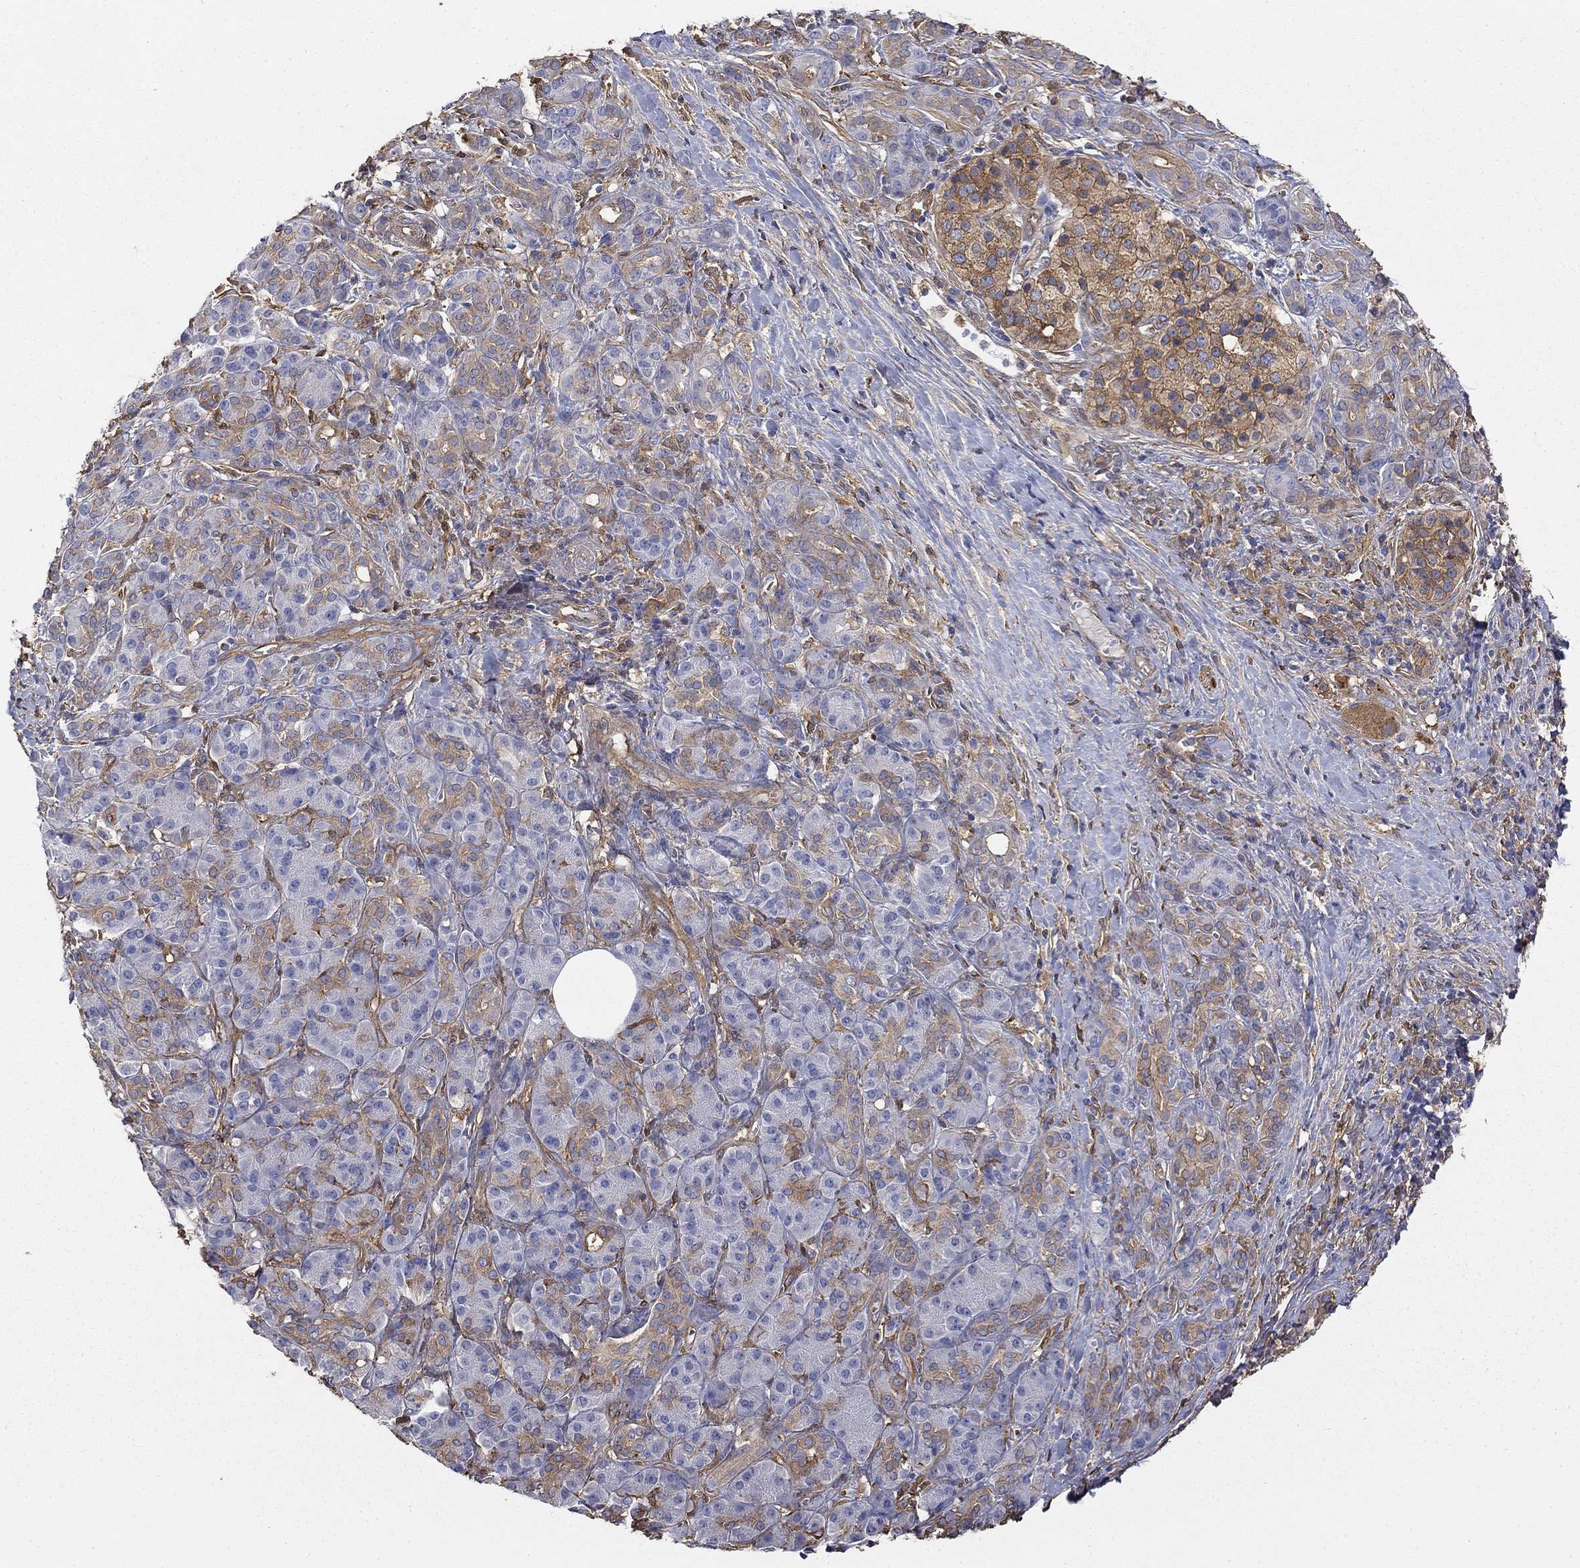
{"staining": {"intensity": "weak", "quantity": "25%-75%", "location": "cytoplasmic/membranous"}, "tissue": "pancreatic cancer", "cell_type": "Tumor cells", "image_type": "cancer", "snomed": [{"axis": "morphology", "description": "Adenocarcinoma, NOS"}, {"axis": "topography", "description": "Pancreas"}], "caption": "Immunohistochemical staining of pancreatic adenocarcinoma shows low levels of weak cytoplasmic/membranous protein staining in approximately 25%-75% of tumor cells. The staining was performed using DAB to visualize the protein expression in brown, while the nuclei were stained in blue with hematoxylin (Magnification: 20x).", "gene": "DPYSL2", "patient": {"sex": "male", "age": 61}}